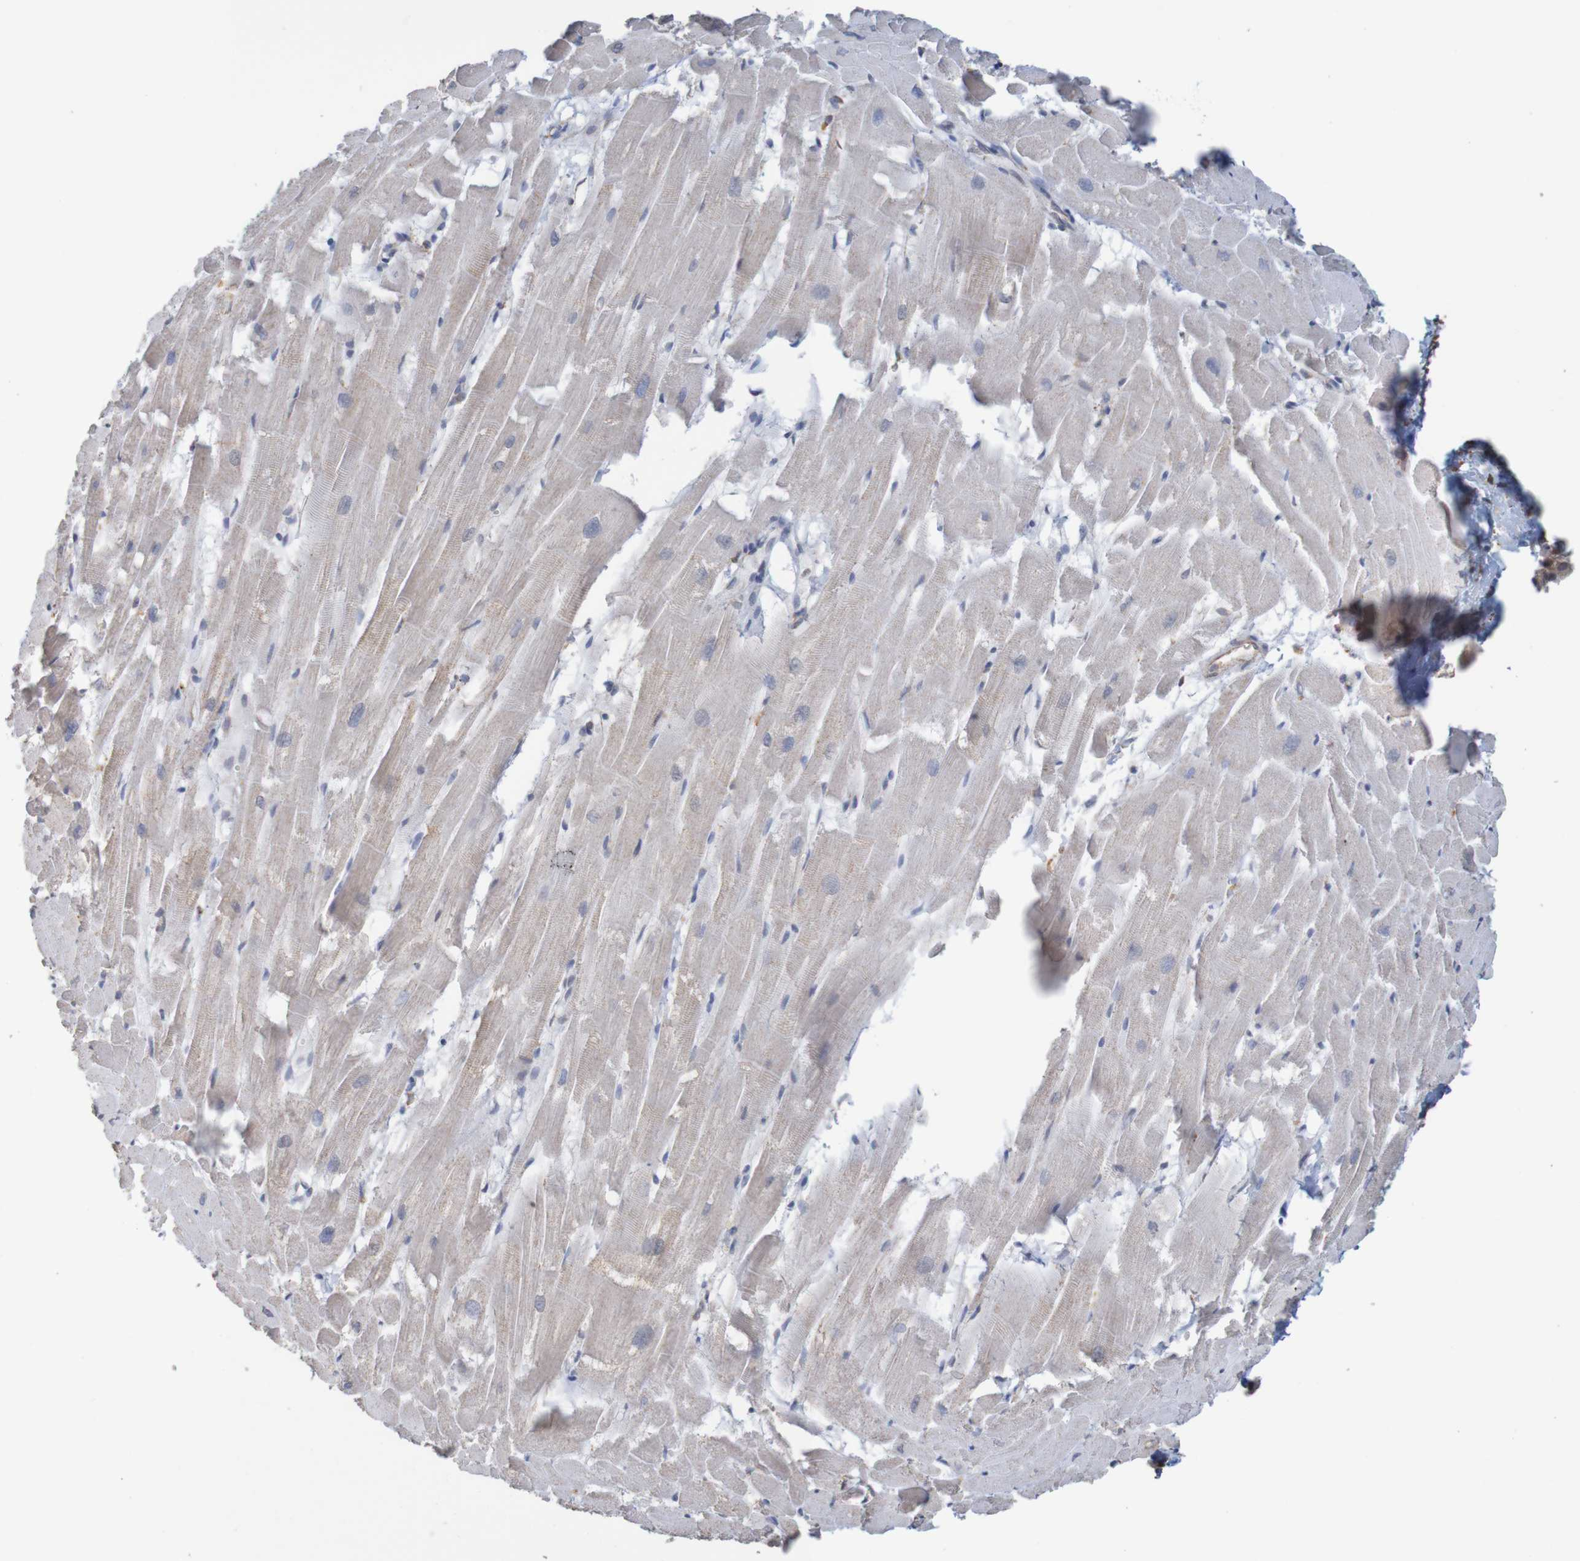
{"staining": {"intensity": "negative", "quantity": "none", "location": "none"}, "tissue": "heart muscle", "cell_type": "Cardiomyocytes", "image_type": "normal", "snomed": [{"axis": "morphology", "description": "Normal tissue, NOS"}, {"axis": "topography", "description": "Heart"}], "caption": "Immunohistochemistry (IHC) of unremarkable heart muscle exhibits no expression in cardiomyocytes.", "gene": "PDIA3", "patient": {"sex": "female", "age": 19}}